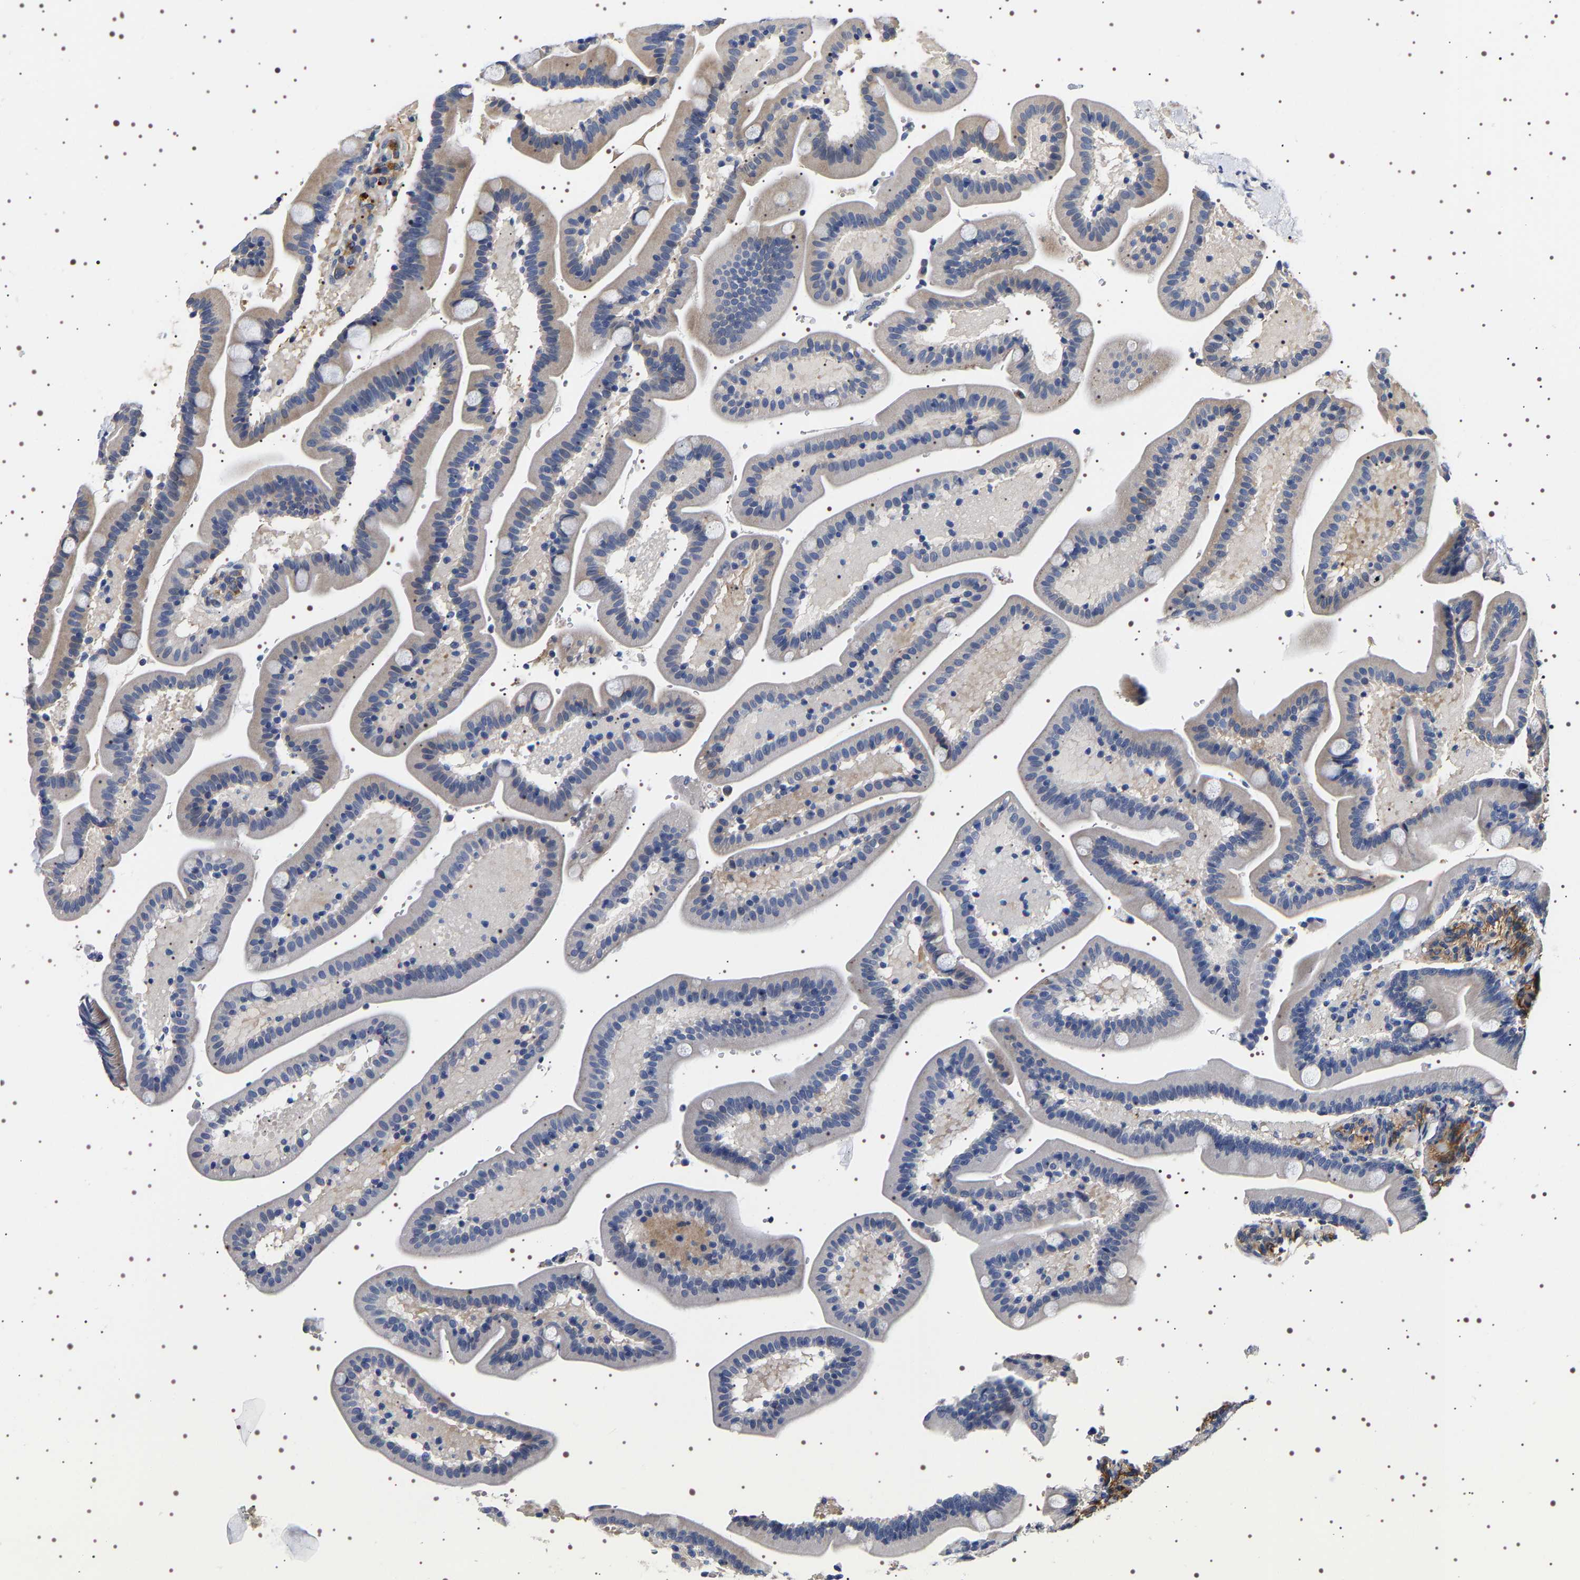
{"staining": {"intensity": "weak", "quantity": "<25%", "location": "cytoplasmic/membranous"}, "tissue": "duodenum", "cell_type": "Glandular cells", "image_type": "normal", "snomed": [{"axis": "morphology", "description": "Normal tissue, NOS"}, {"axis": "topography", "description": "Duodenum"}], "caption": "Immunohistochemistry (IHC) image of benign human duodenum stained for a protein (brown), which reveals no positivity in glandular cells.", "gene": "ALPL", "patient": {"sex": "male", "age": 54}}